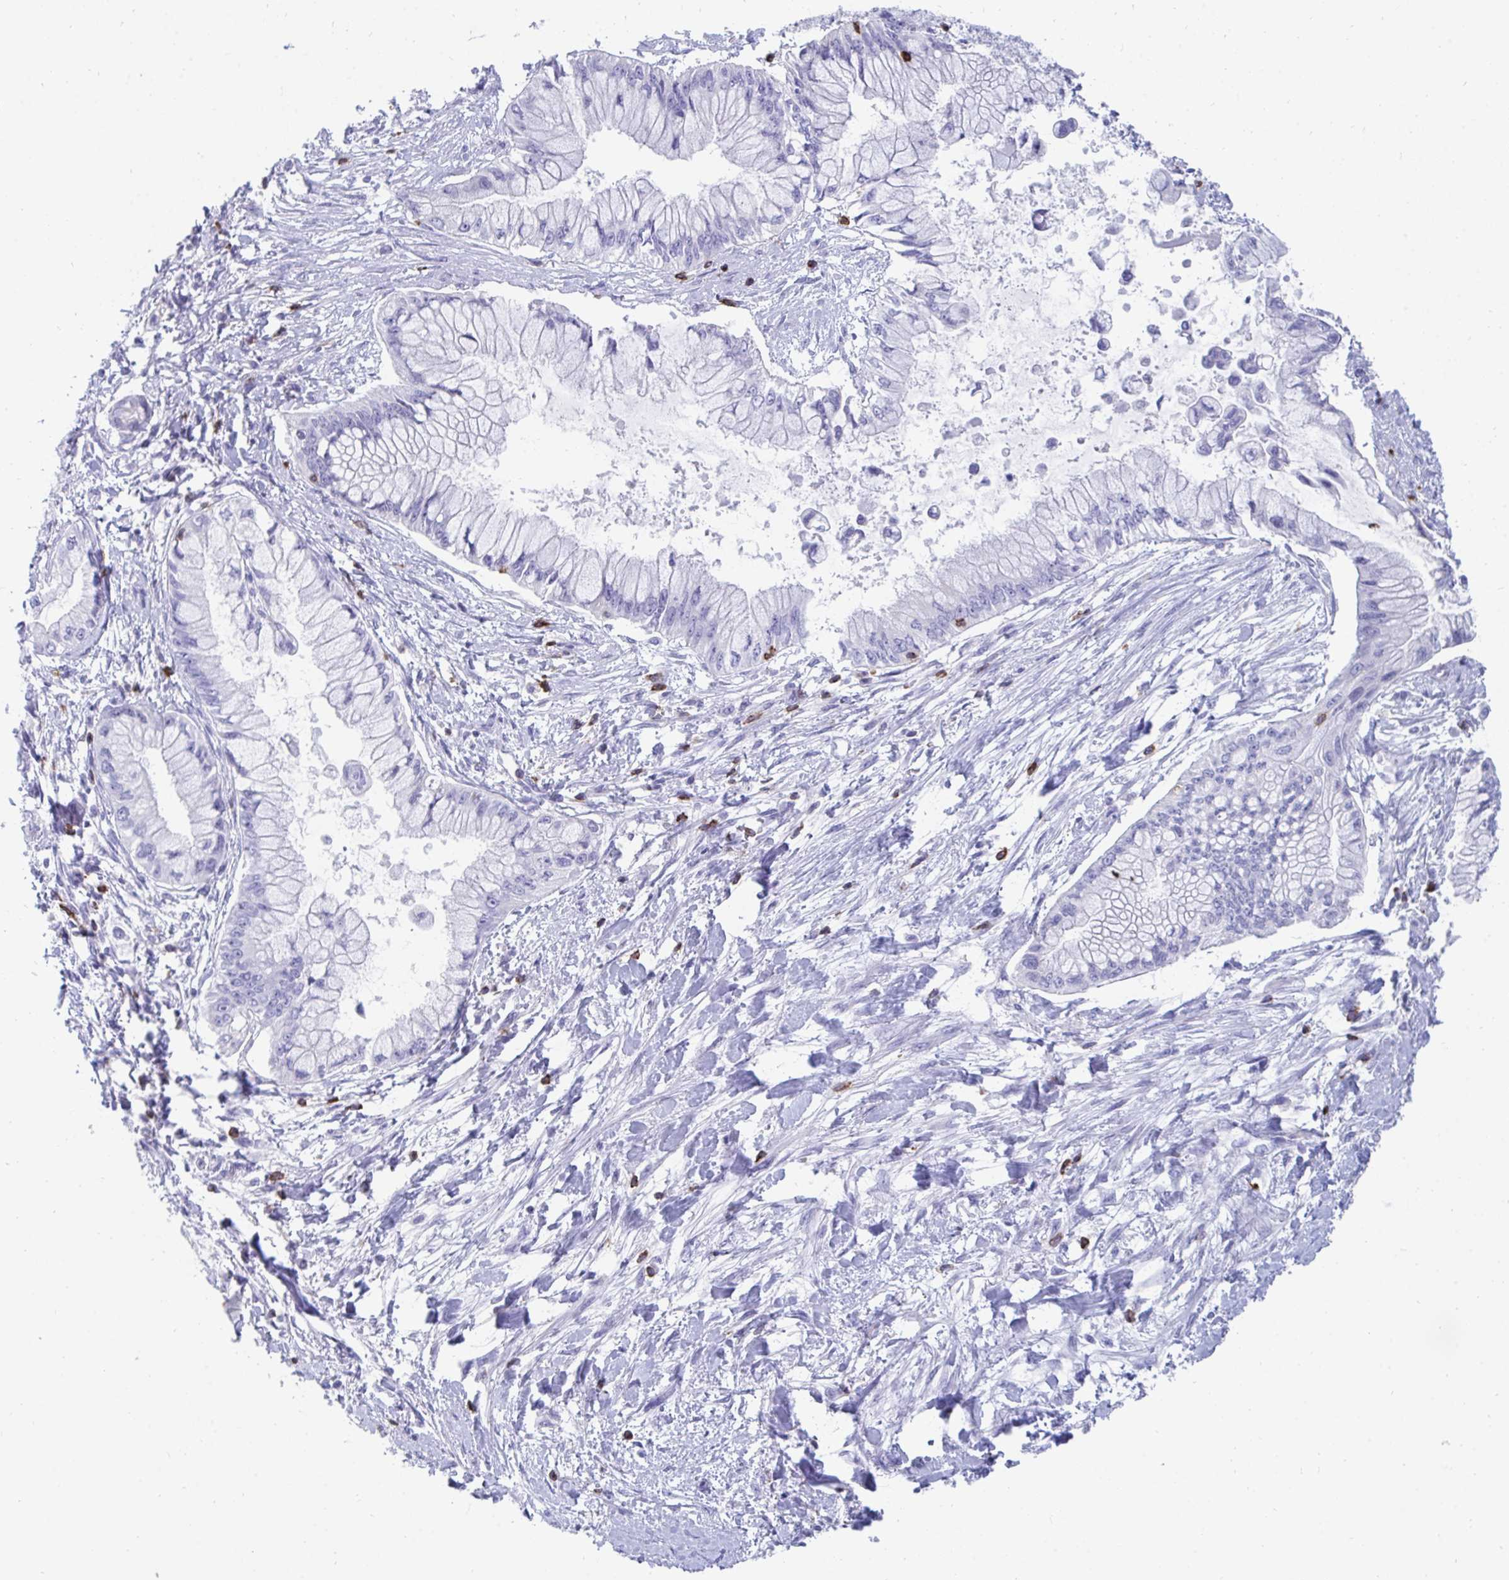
{"staining": {"intensity": "negative", "quantity": "none", "location": "none"}, "tissue": "pancreatic cancer", "cell_type": "Tumor cells", "image_type": "cancer", "snomed": [{"axis": "morphology", "description": "Adenocarcinoma, NOS"}, {"axis": "topography", "description": "Pancreas"}], "caption": "DAB (3,3'-diaminobenzidine) immunohistochemical staining of pancreatic adenocarcinoma reveals no significant staining in tumor cells. The staining is performed using DAB (3,3'-diaminobenzidine) brown chromogen with nuclei counter-stained in using hematoxylin.", "gene": "CD7", "patient": {"sex": "male", "age": 48}}